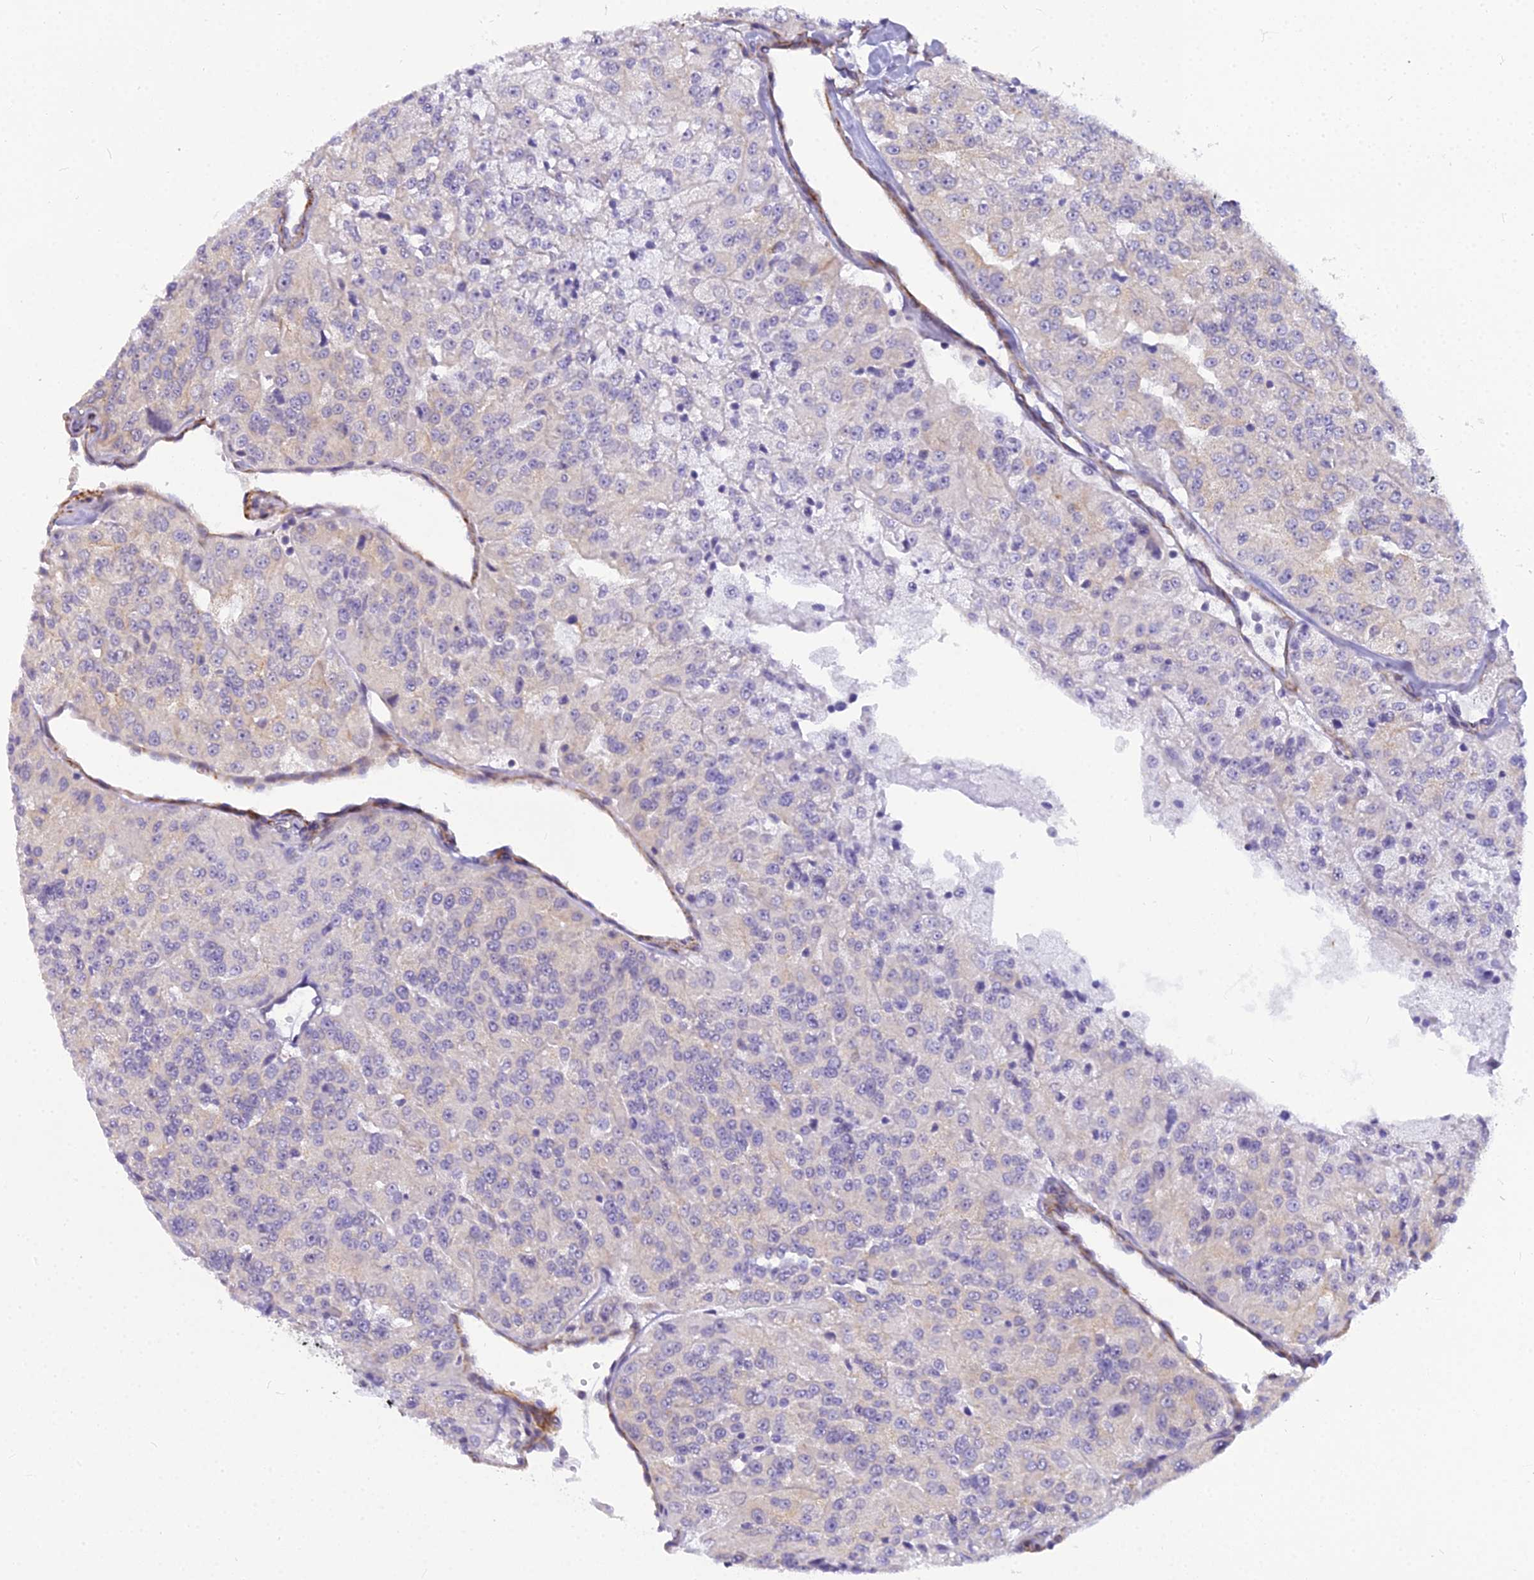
{"staining": {"intensity": "negative", "quantity": "none", "location": "none"}, "tissue": "renal cancer", "cell_type": "Tumor cells", "image_type": "cancer", "snomed": [{"axis": "morphology", "description": "Adenocarcinoma, NOS"}, {"axis": "topography", "description": "Kidney"}], "caption": "Protein analysis of adenocarcinoma (renal) displays no significant expression in tumor cells.", "gene": "RGL3", "patient": {"sex": "female", "age": 63}}